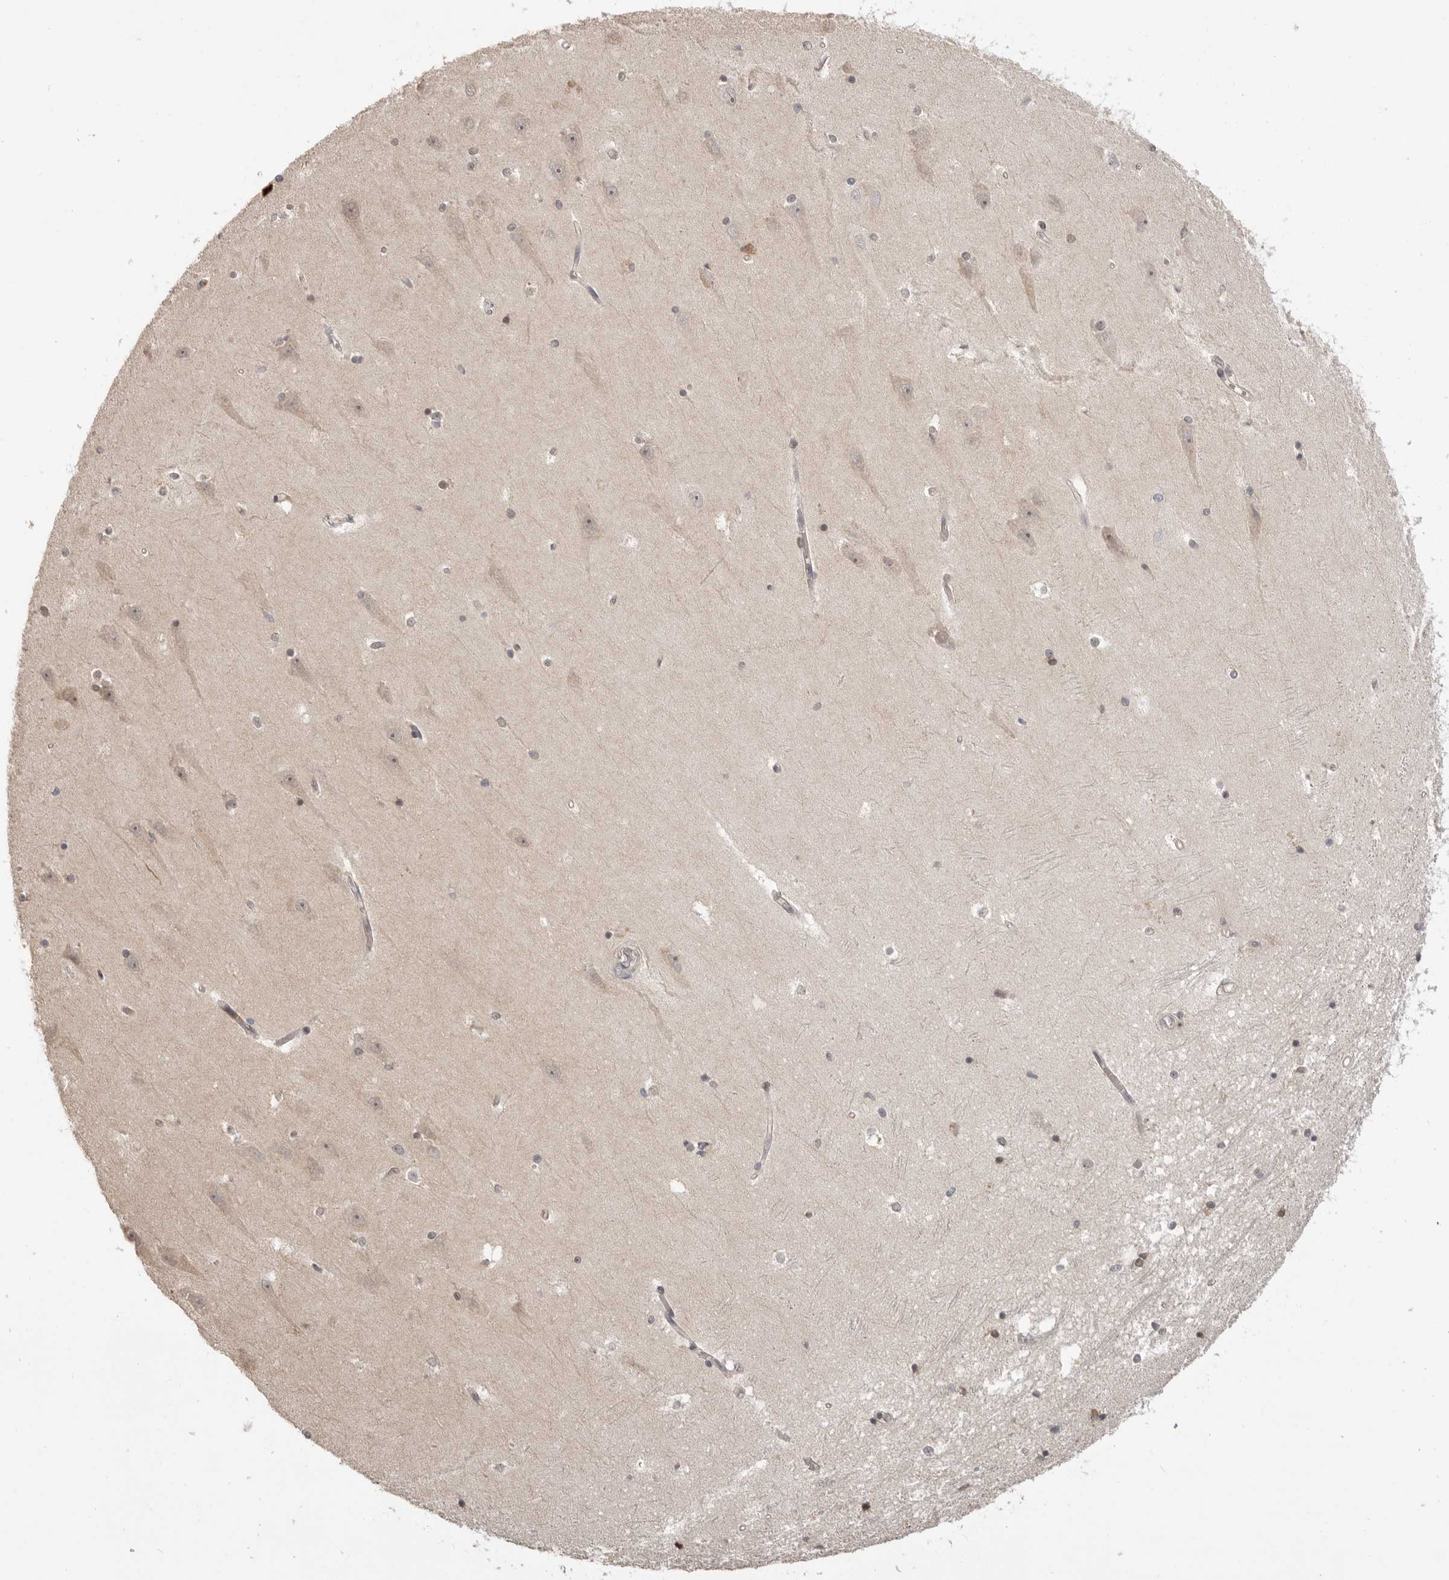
{"staining": {"intensity": "moderate", "quantity": "25%-75%", "location": "nuclear"}, "tissue": "hippocampus", "cell_type": "Glial cells", "image_type": "normal", "snomed": [{"axis": "morphology", "description": "Normal tissue, NOS"}, {"axis": "topography", "description": "Hippocampus"}], "caption": "Immunohistochemical staining of normal hippocampus exhibits moderate nuclear protein expression in approximately 25%-75% of glial cells.", "gene": "ALKAL1", "patient": {"sex": "male", "age": 45}}